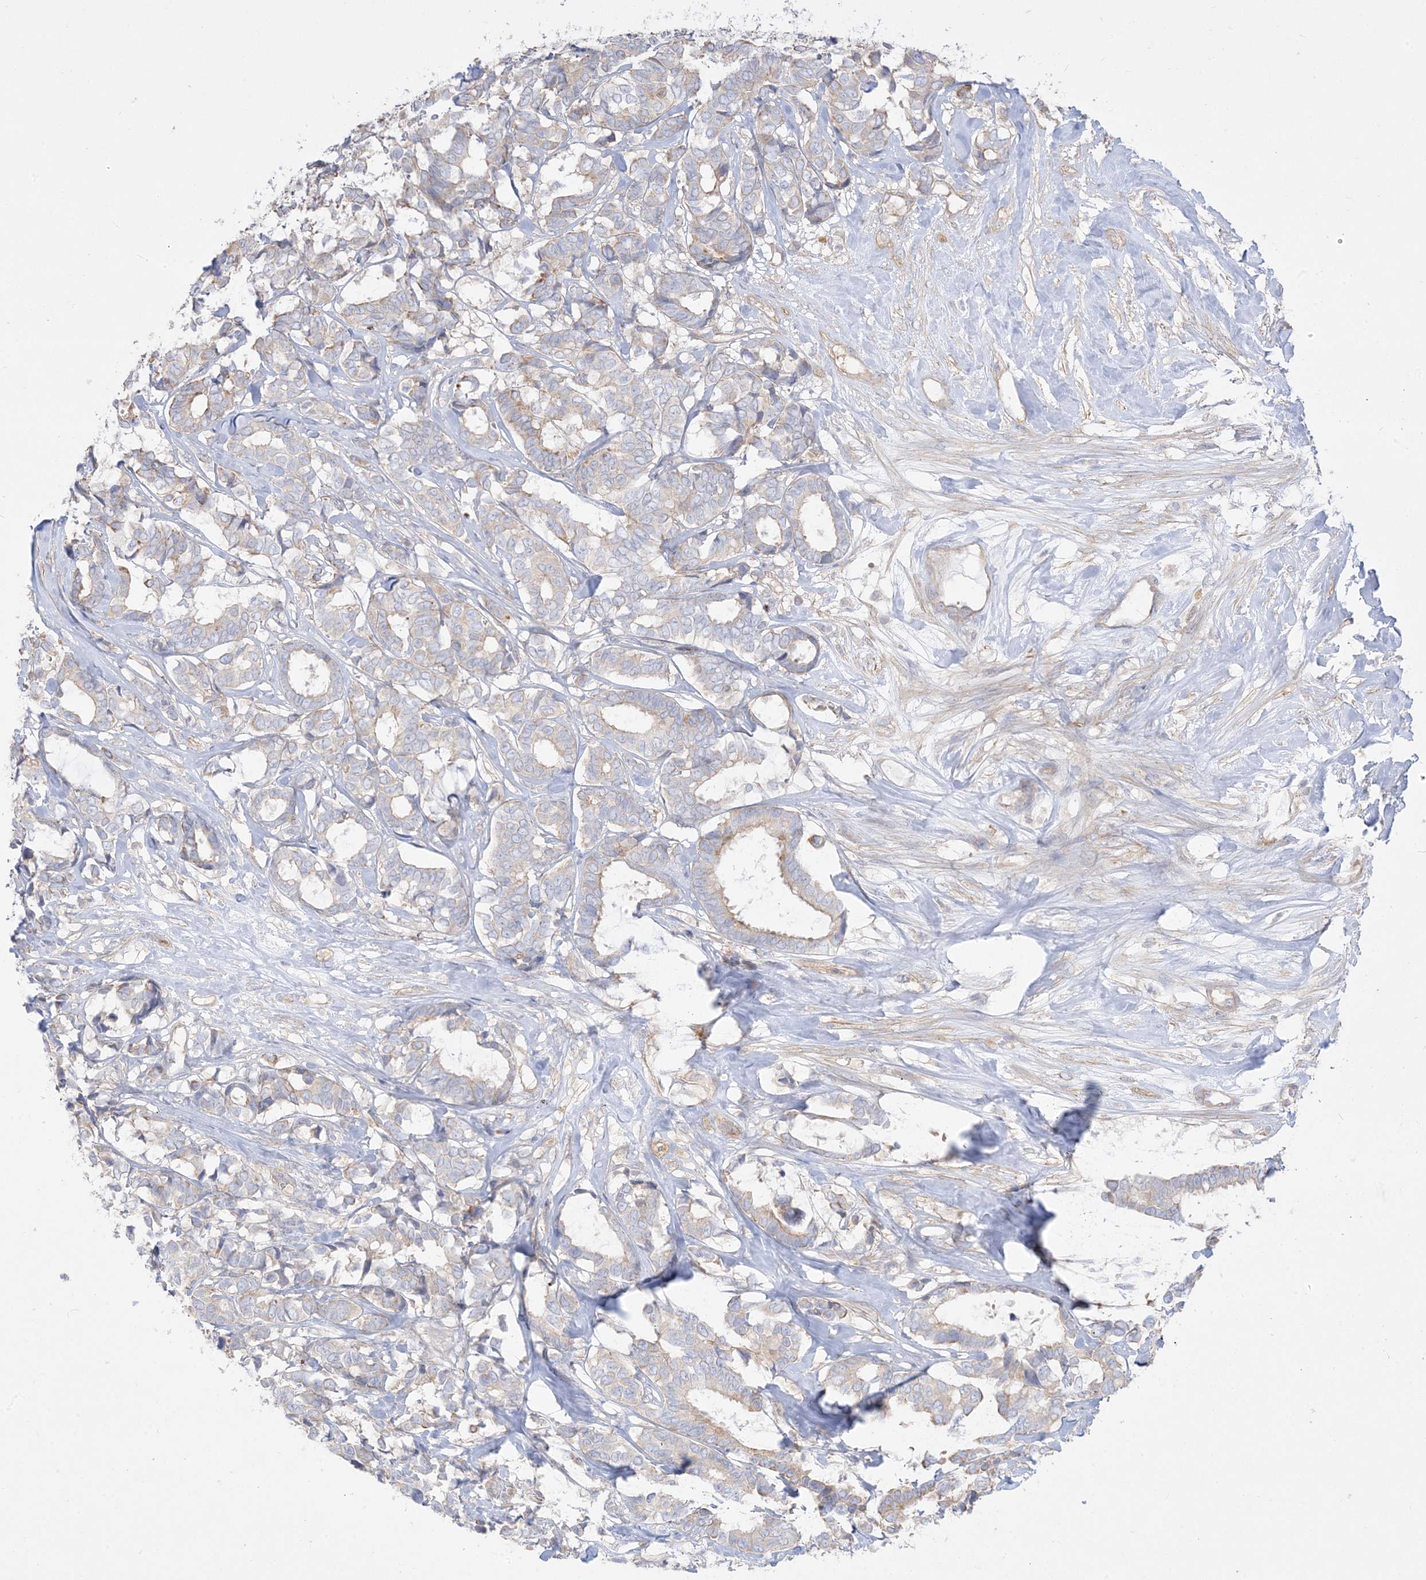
{"staining": {"intensity": "weak", "quantity": "<25%", "location": "cytoplasmic/membranous"}, "tissue": "breast cancer", "cell_type": "Tumor cells", "image_type": "cancer", "snomed": [{"axis": "morphology", "description": "Duct carcinoma"}, {"axis": "topography", "description": "Breast"}], "caption": "The immunohistochemistry image has no significant expression in tumor cells of breast cancer tissue.", "gene": "ARHGEF9", "patient": {"sex": "female", "age": 87}}